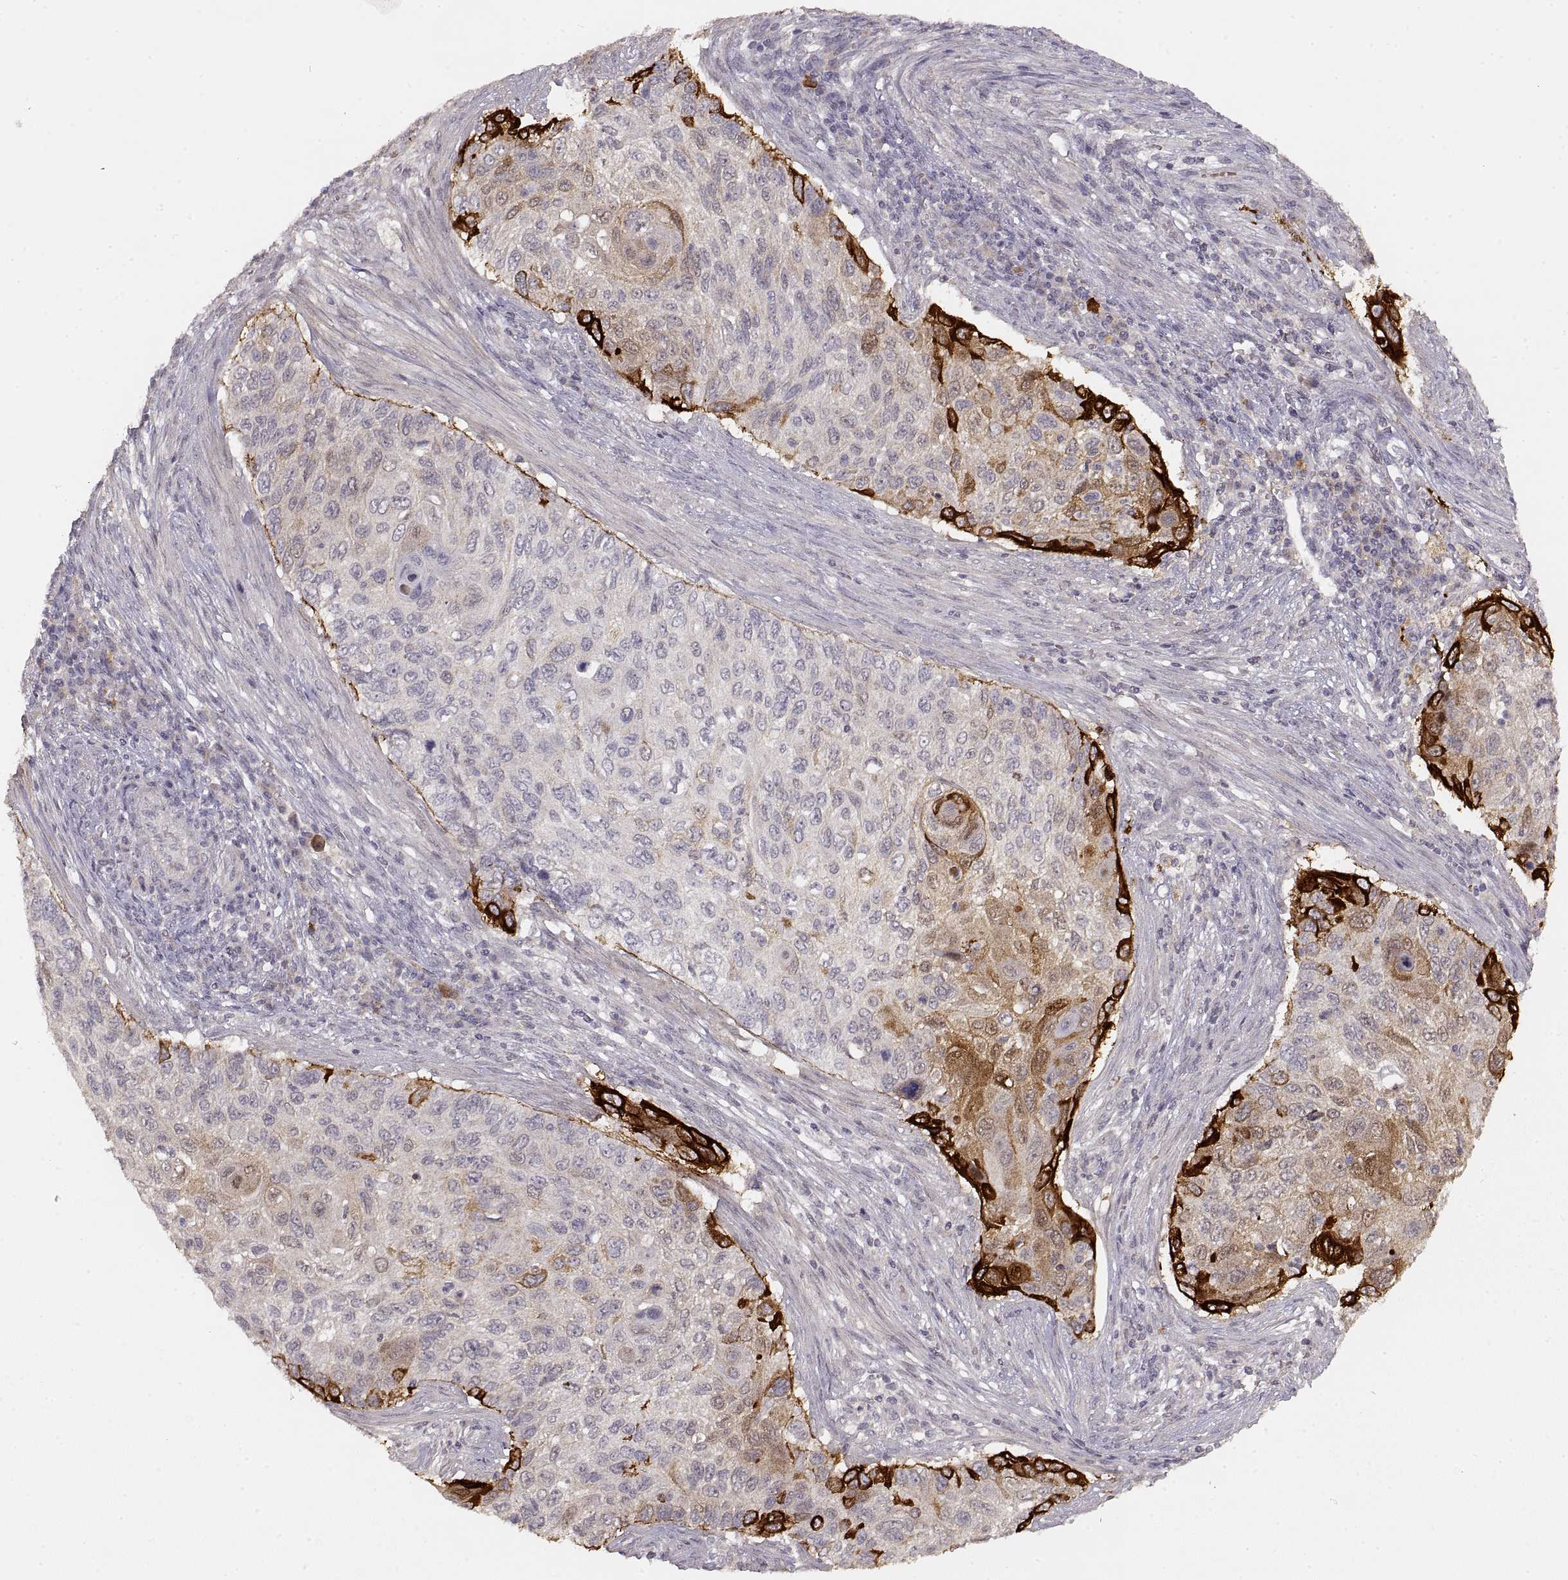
{"staining": {"intensity": "strong", "quantity": "<25%", "location": "cytoplasmic/membranous"}, "tissue": "cervical cancer", "cell_type": "Tumor cells", "image_type": "cancer", "snomed": [{"axis": "morphology", "description": "Squamous cell carcinoma, NOS"}, {"axis": "topography", "description": "Cervix"}], "caption": "IHC staining of squamous cell carcinoma (cervical), which displays medium levels of strong cytoplasmic/membranous positivity in approximately <25% of tumor cells indicating strong cytoplasmic/membranous protein staining. The staining was performed using DAB (brown) for protein detection and nuclei were counterstained in hematoxylin (blue).", "gene": "LAMC2", "patient": {"sex": "female", "age": 70}}